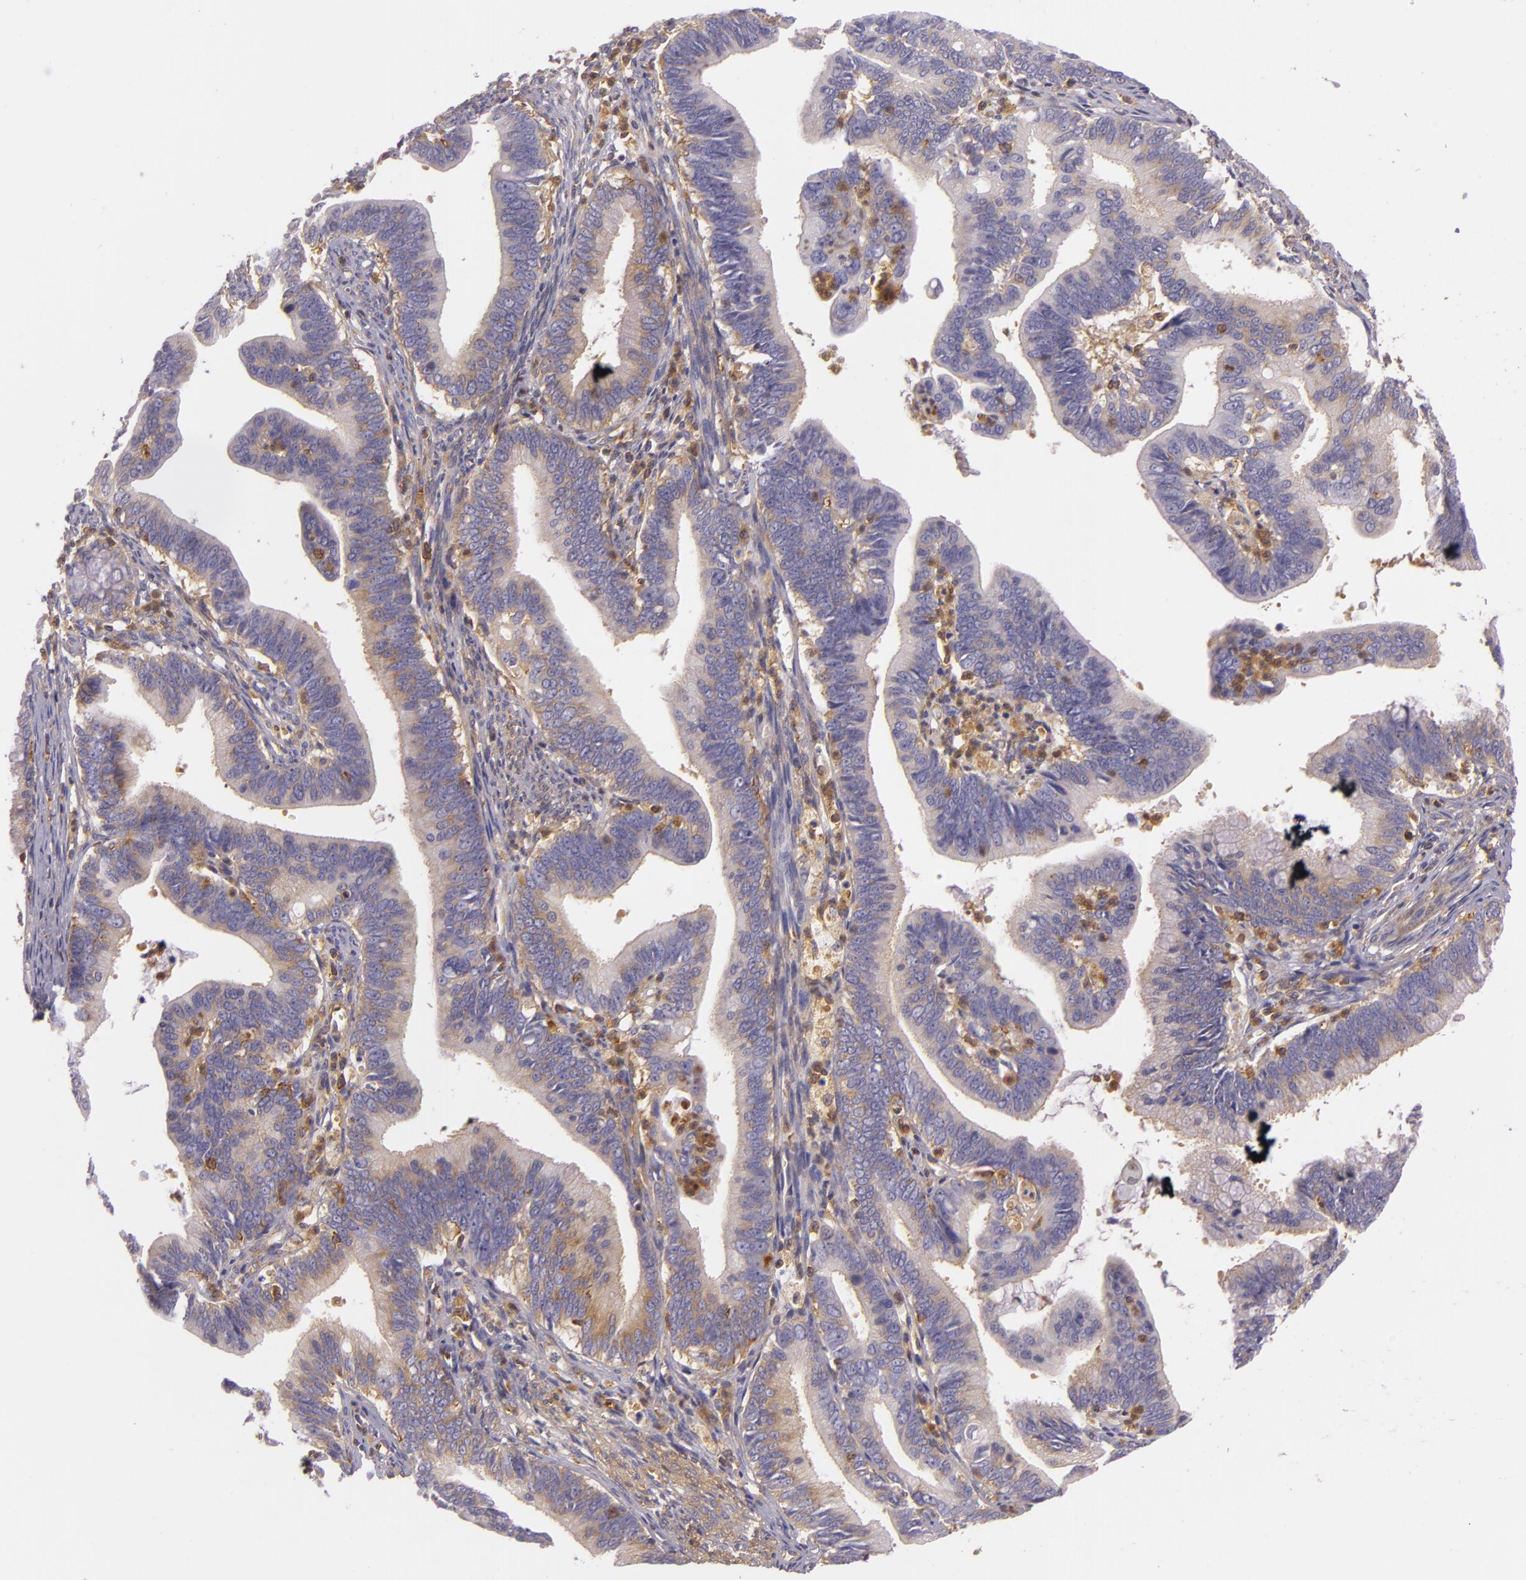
{"staining": {"intensity": "moderate", "quantity": "25%-75%", "location": "cytoplasmic/membranous"}, "tissue": "cervical cancer", "cell_type": "Tumor cells", "image_type": "cancer", "snomed": [{"axis": "morphology", "description": "Adenocarcinoma, NOS"}, {"axis": "topography", "description": "Cervix"}], "caption": "Protein expression analysis of human cervical adenocarcinoma reveals moderate cytoplasmic/membranous staining in approximately 25%-75% of tumor cells. The protein is stained brown, and the nuclei are stained in blue (DAB IHC with brightfield microscopy, high magnification).", "gene": "TLN1", "patient": {"sex": "female", "age": 47}}